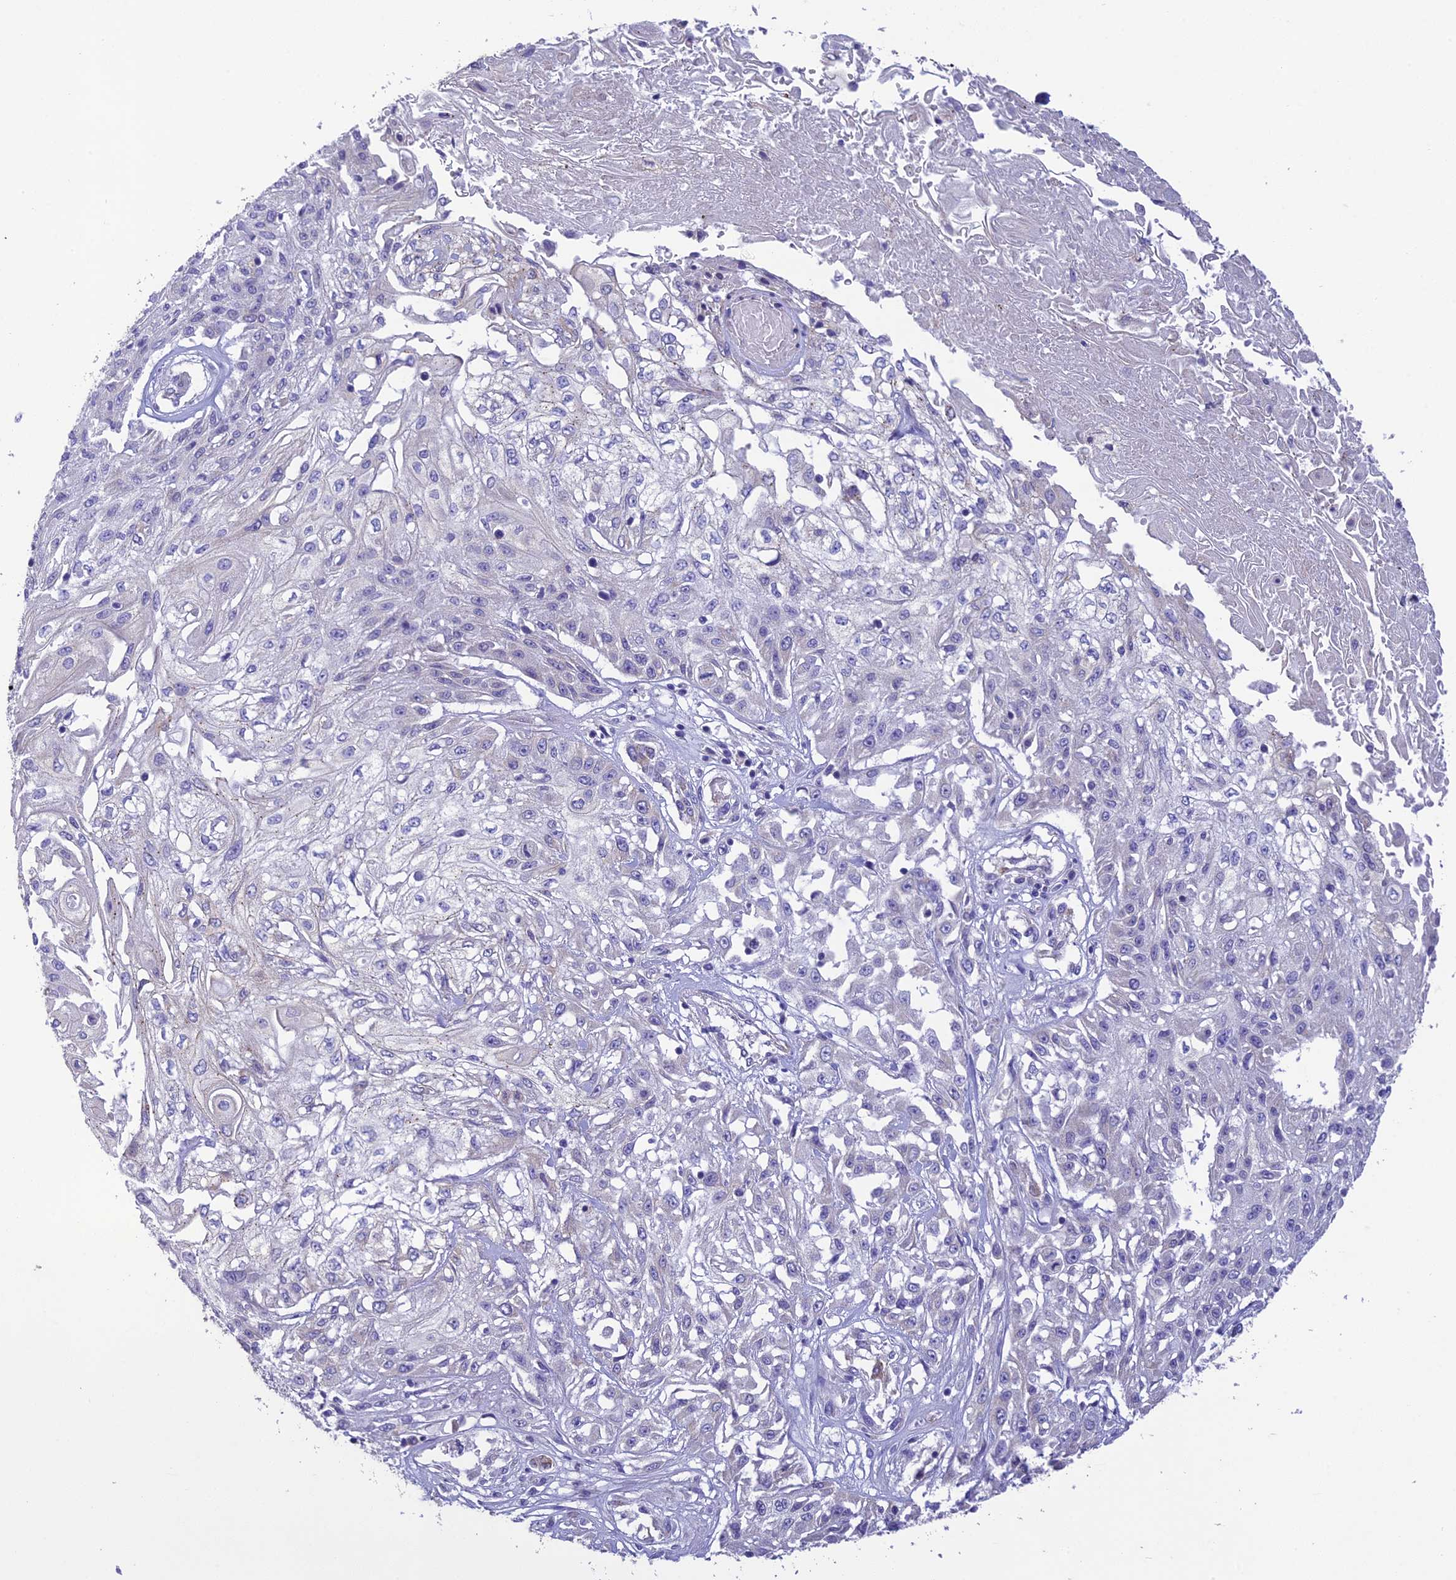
{"staining": {"intensity": "negative", "quantity": "none", "location": "none"}, "tissue": "skin cancer", "cell_type": "Tumor cells", "image_type": "cancer", "snomed": [{"axis": "morphology", "description": "Squamous cell carcinoma, NOS"}, {"axis": "morphology", "description": "Squamous cell carcinoma, metastatic, NOS"}, {"axis": "topography", "description": "Skin"}, {"axis": "topography", "description": "Lymph node"}], "caption": "Skin cancer stained for a protein using immunohistochemistry (IHC) shows no positivity tumor cells.", "gene": "HSD17B2", "patient": {"sex": "male", "age": 75}}